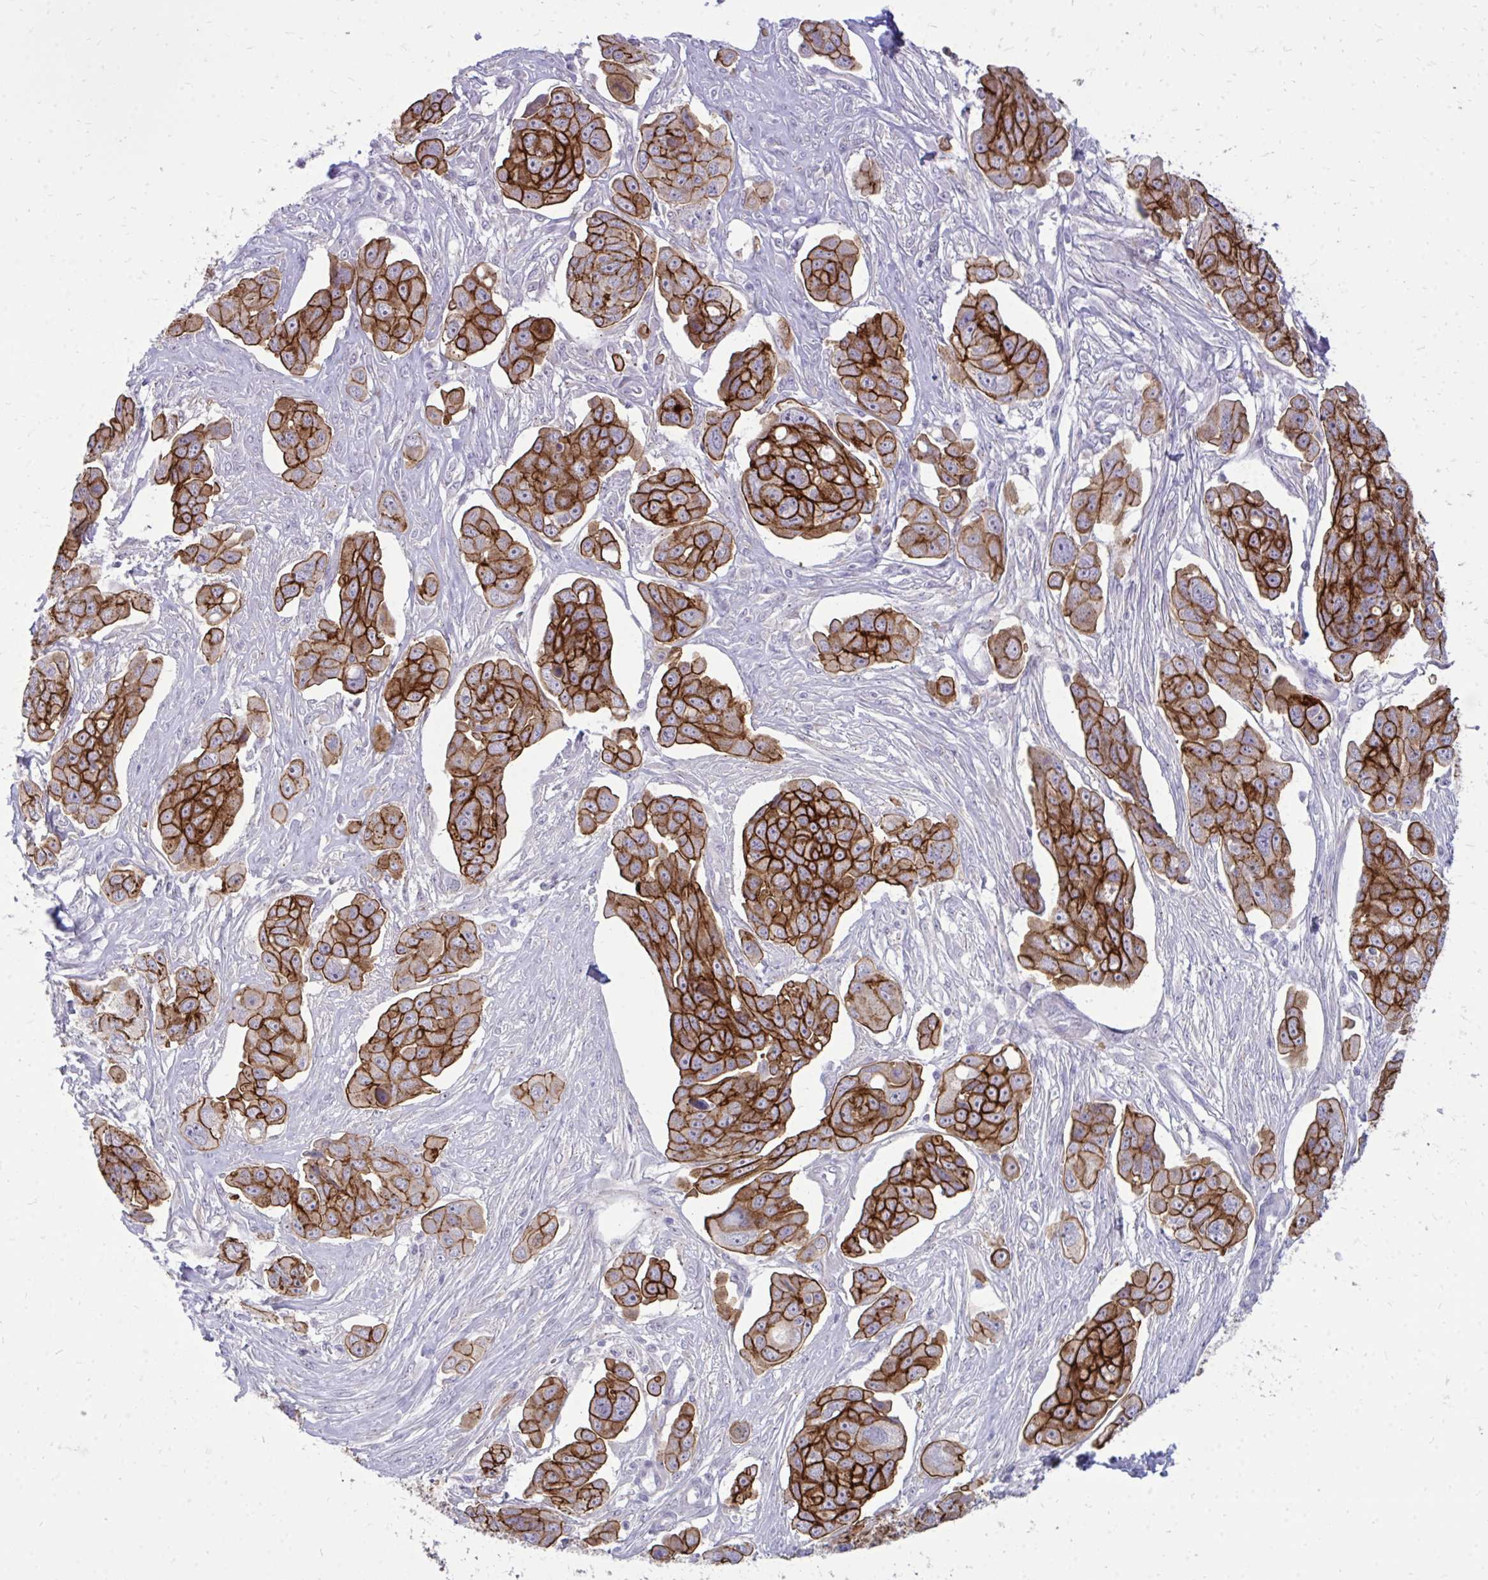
{"staining": {"intensity": "strong", "quantity": ">75%", "location": "cytoplasmic/membranous"}, "tissue": "ovarian cancer", "cell_type": "Tumor cells", "image_type": "cancer", "snomed": [{"axis": "morphology", "description": "Carcinoma, endometroid"}, {"axis": "topography", "description": "Ovary"}], "caption": "Ovarian cancer stained with DAB (3,3'-diaminobenzidine) immunohistochemistry shows high levels of strong cytoplasmic/membranous expression in about >75% of tumor cells.", "gene": "SPTBN2", "patient": {"sex": "female", "age": 70}}